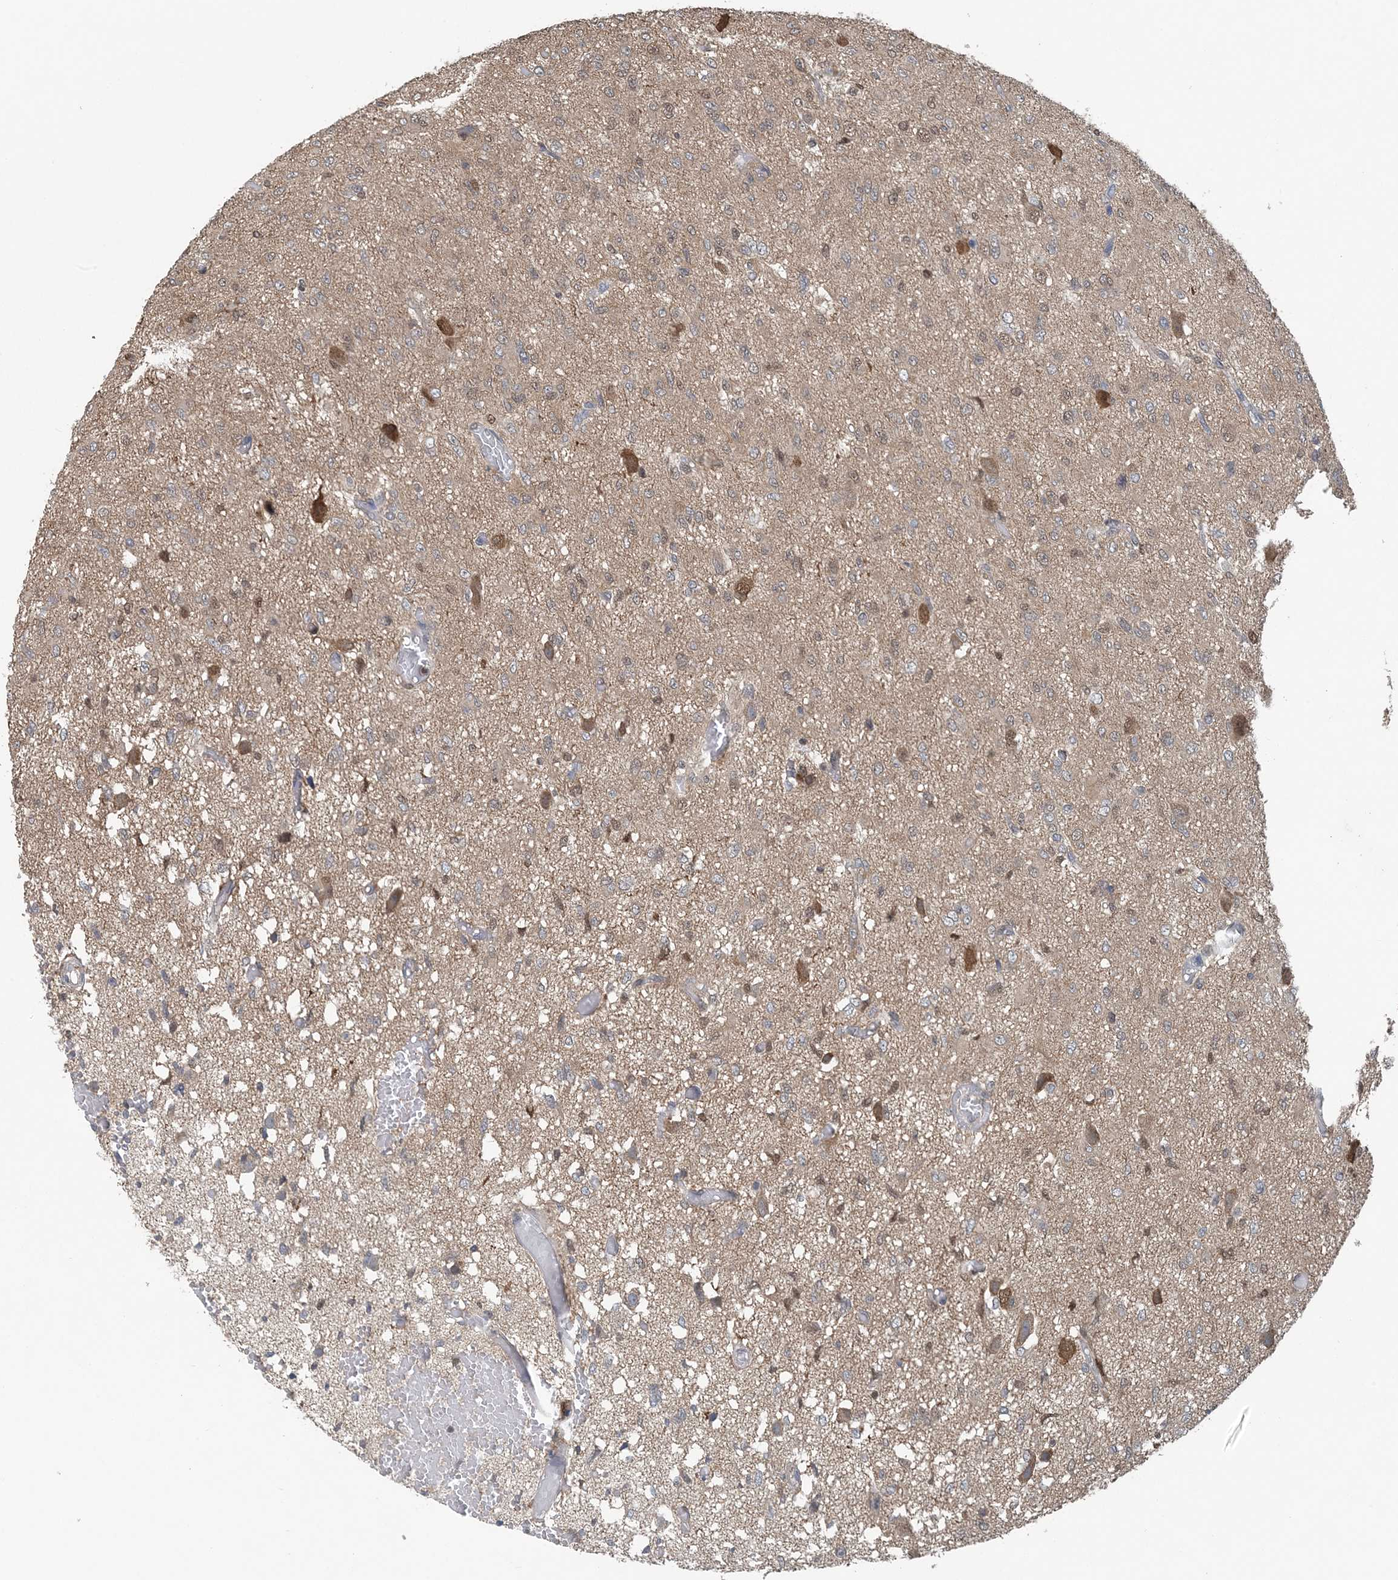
{"staining": {"intensity": "moderate", "quantity": "<25%", "location": "nuclear"}, "tissue": "glioma", "cell_type": "Tumor cells", "image_type": "cancer", "snomed": [{"axis": "morphology", "description": "Glioma, malignant, High grade"}, {"axis": "topography", "description": "Brain"}], "caption": "Immunohistochemistry image of neoplastic tissue: malignant glioma (high-grade) stained using immunohistochemistry demonstrates low levels of moderate protein expression localized specifically in the nuclear of tumor cells, appearing as a nuclear brown color.", "gene": "HIKESHI", "patient": {"sex": "female", "age": 59}}